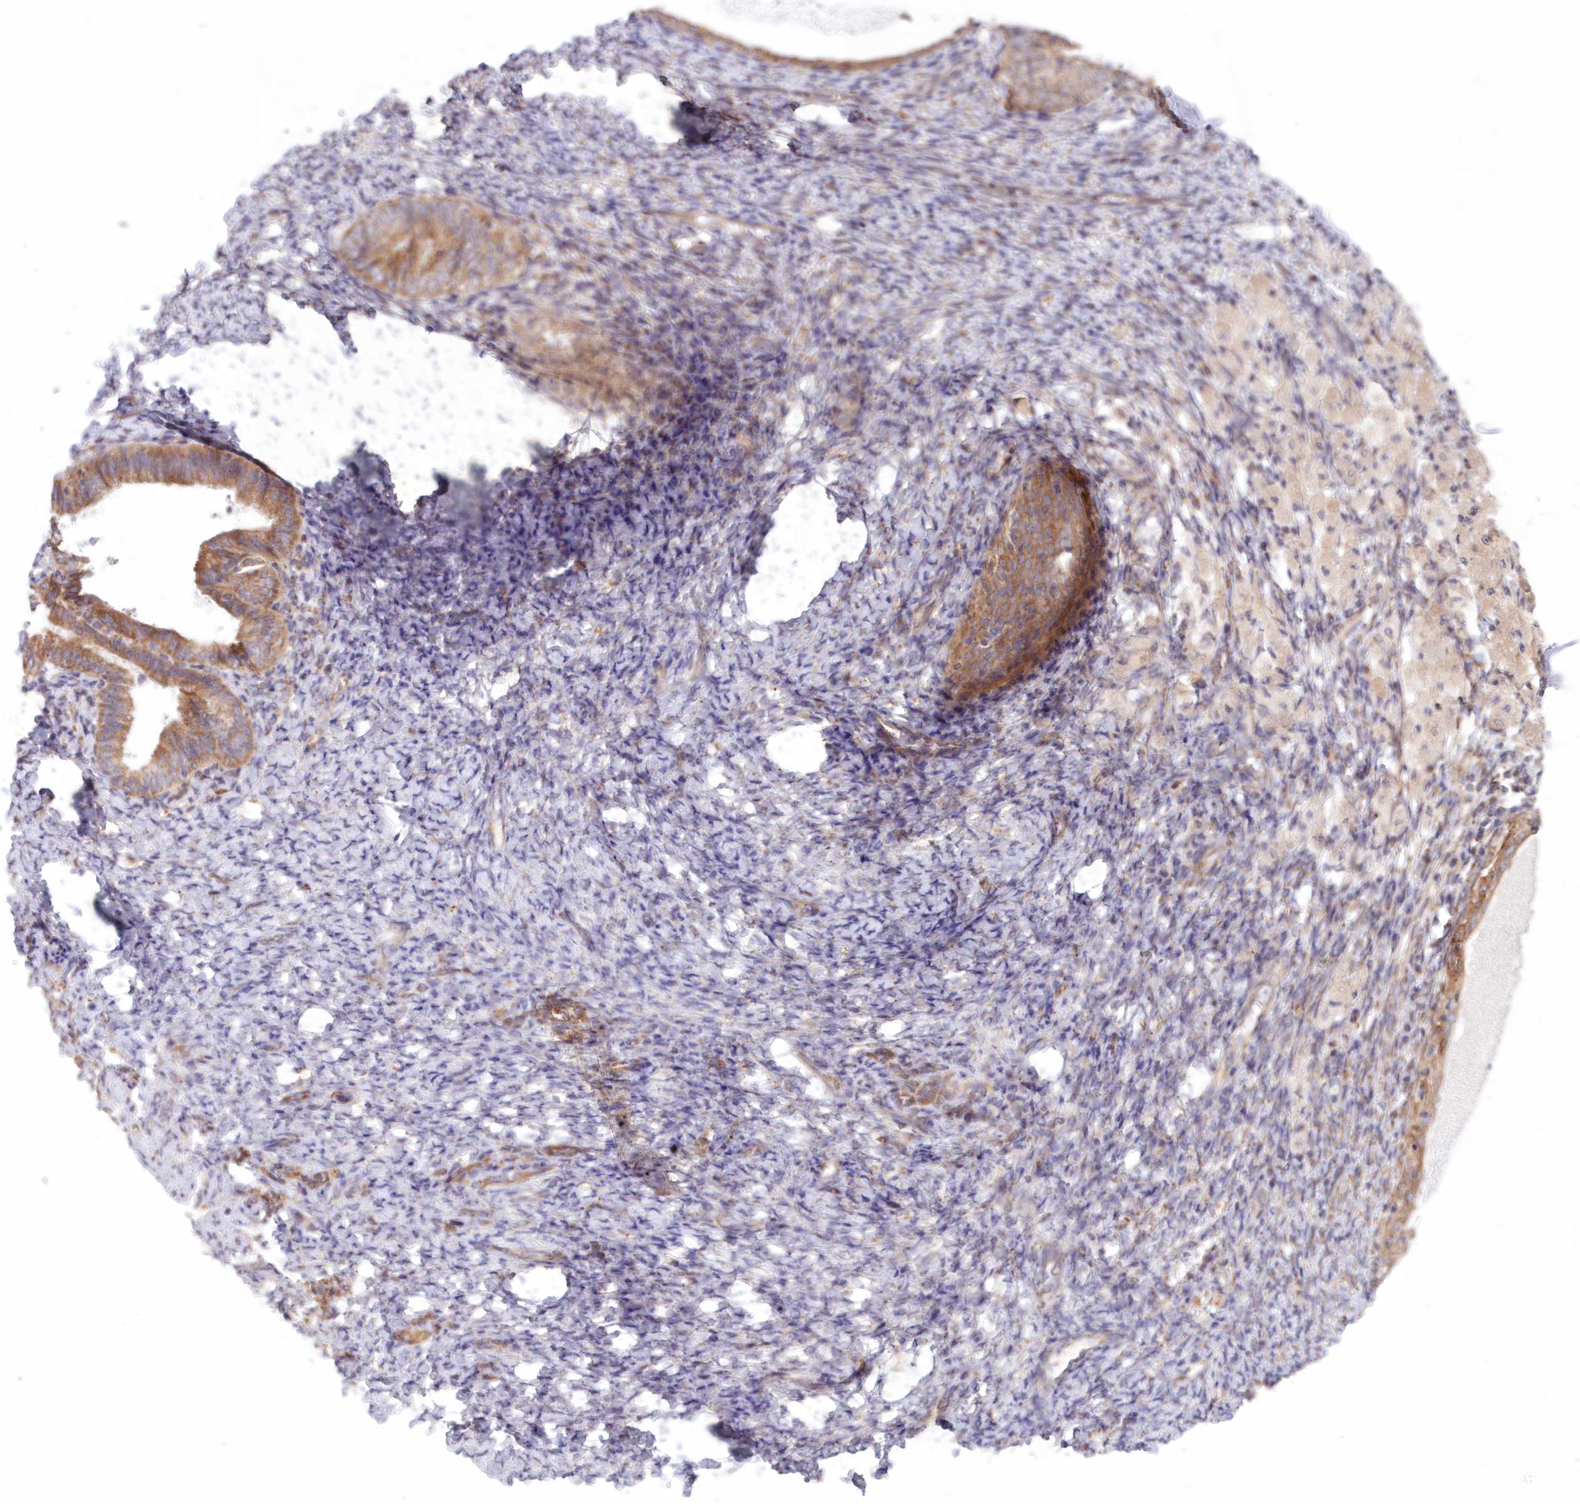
{"staining": {"intensity": "negative", "quantity": "none", "location": "none"}, "tissue": "endometrium", "cell_type": "Cells in endometrial stroma", "image_type": "normal", "snomed": [{"axis": "morphology", "description": "Normal tissue, NOS"}, {"axis": "topography", "description": "Endometrium"}], "caption": "Immunohistochemical staining of normal human endometrium reveals no significant expression in cells in endometrial stroma.", "gene": "PCYOX1L", "patient": {"sex": "female", "age": 72}}